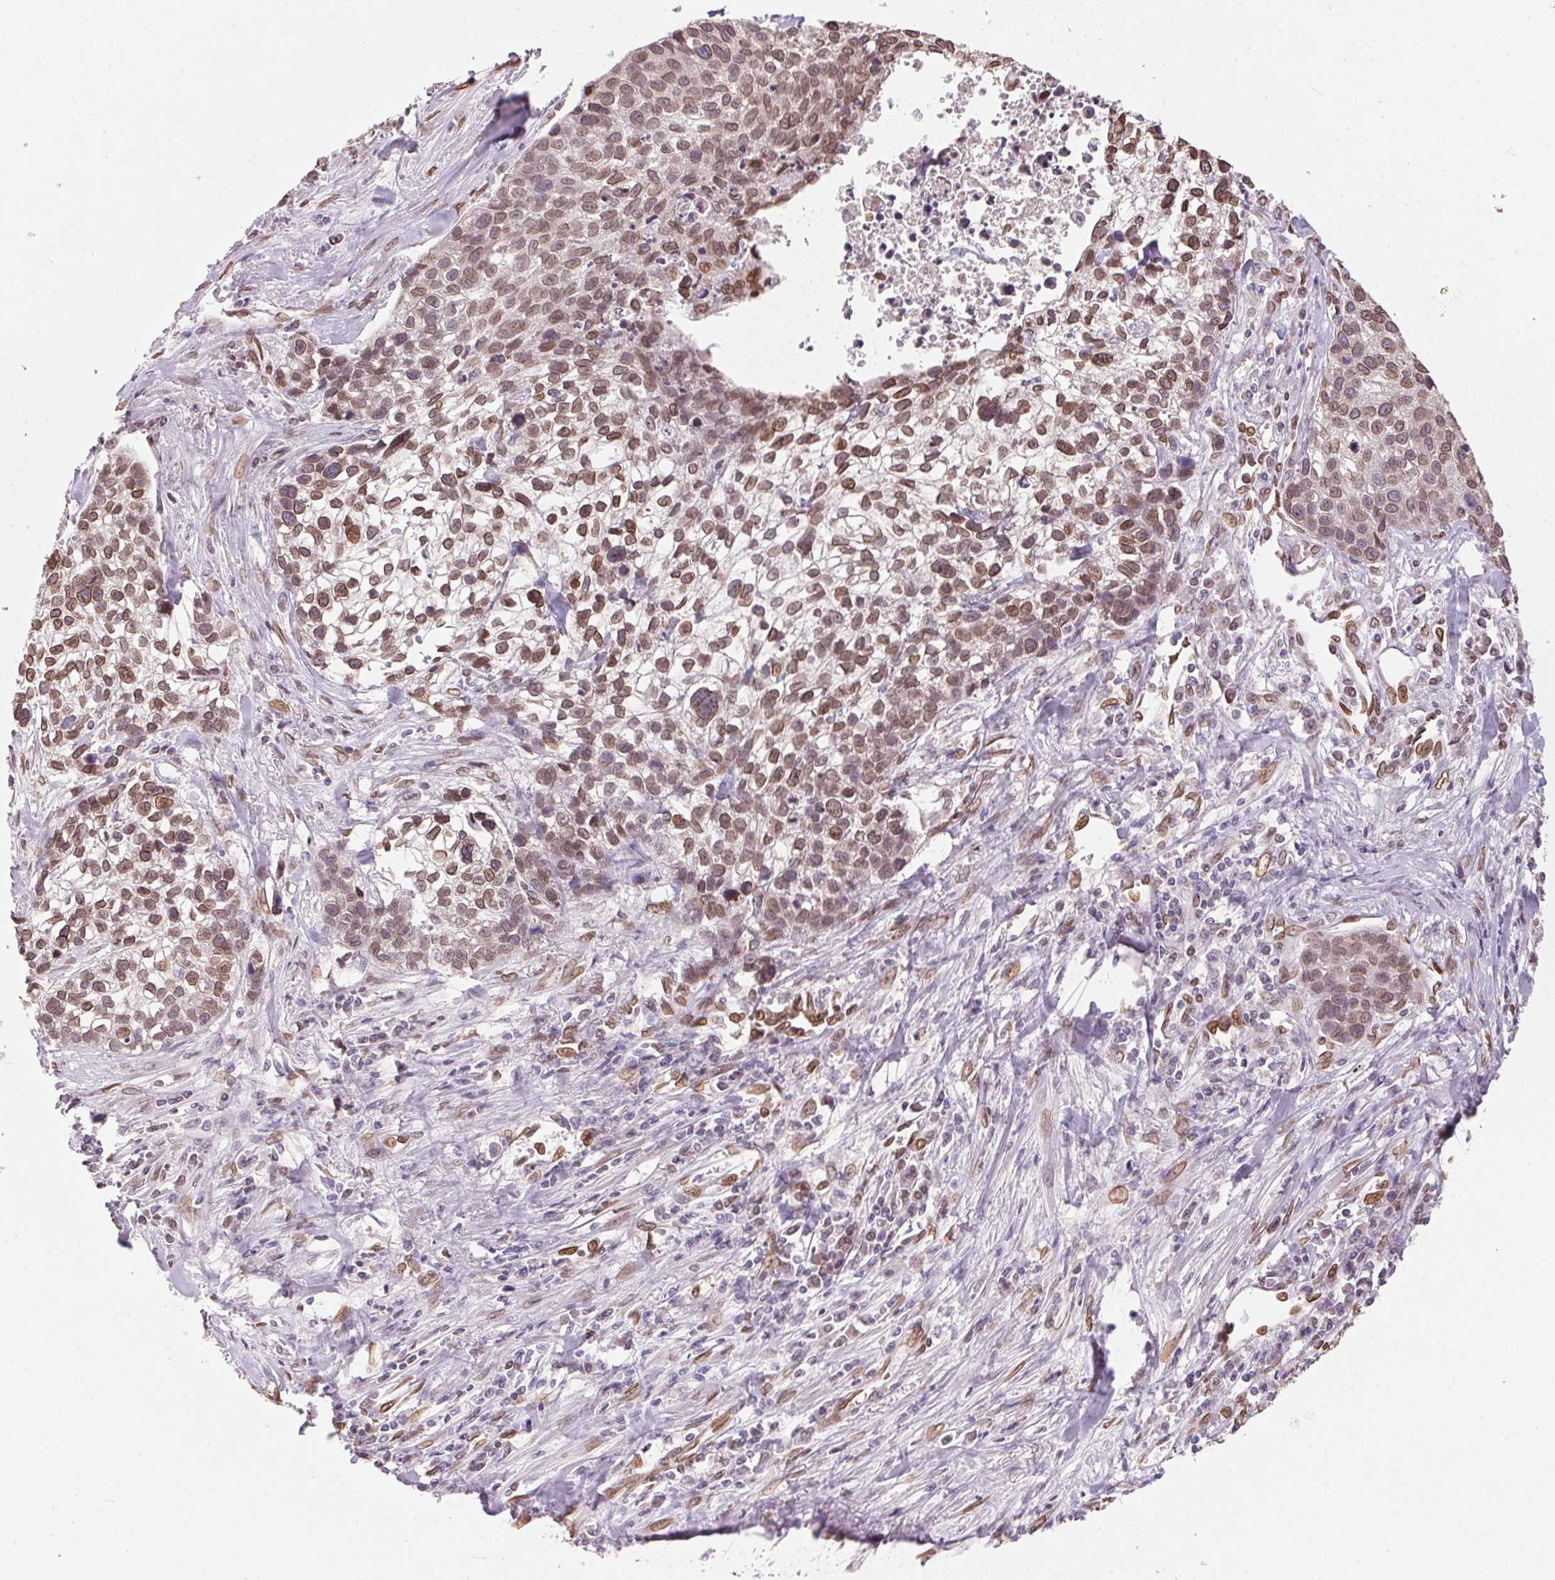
{"staining": {"intensity": "moderate", "quantity": ">75%", "location": "cytoplasmic/membranous,nuclear"}, "tissue": "lung cancer", "cell_type": "Tumor cells", "image_type": "cancer", "snomed": [{"axis": "morphology", "description": "Squamous cell carcinoma, NOS"}, {"axis": "topography", "description": "Lung"}], "caption": "Squamous cell carcinoma (lung) tissue displays moderate cytoplasmic/membranous and nuclear expression in about >75% of tumor cells, visualized by immunohistochemistry. (Stains: DAB (3,3'-diaminobenzidine) in brown, nuclei in blue, Microscopy: brightfield microscopy at high magnification).", "gene": "TMEM175", "patient": {"sex": "male", "age": 74}}